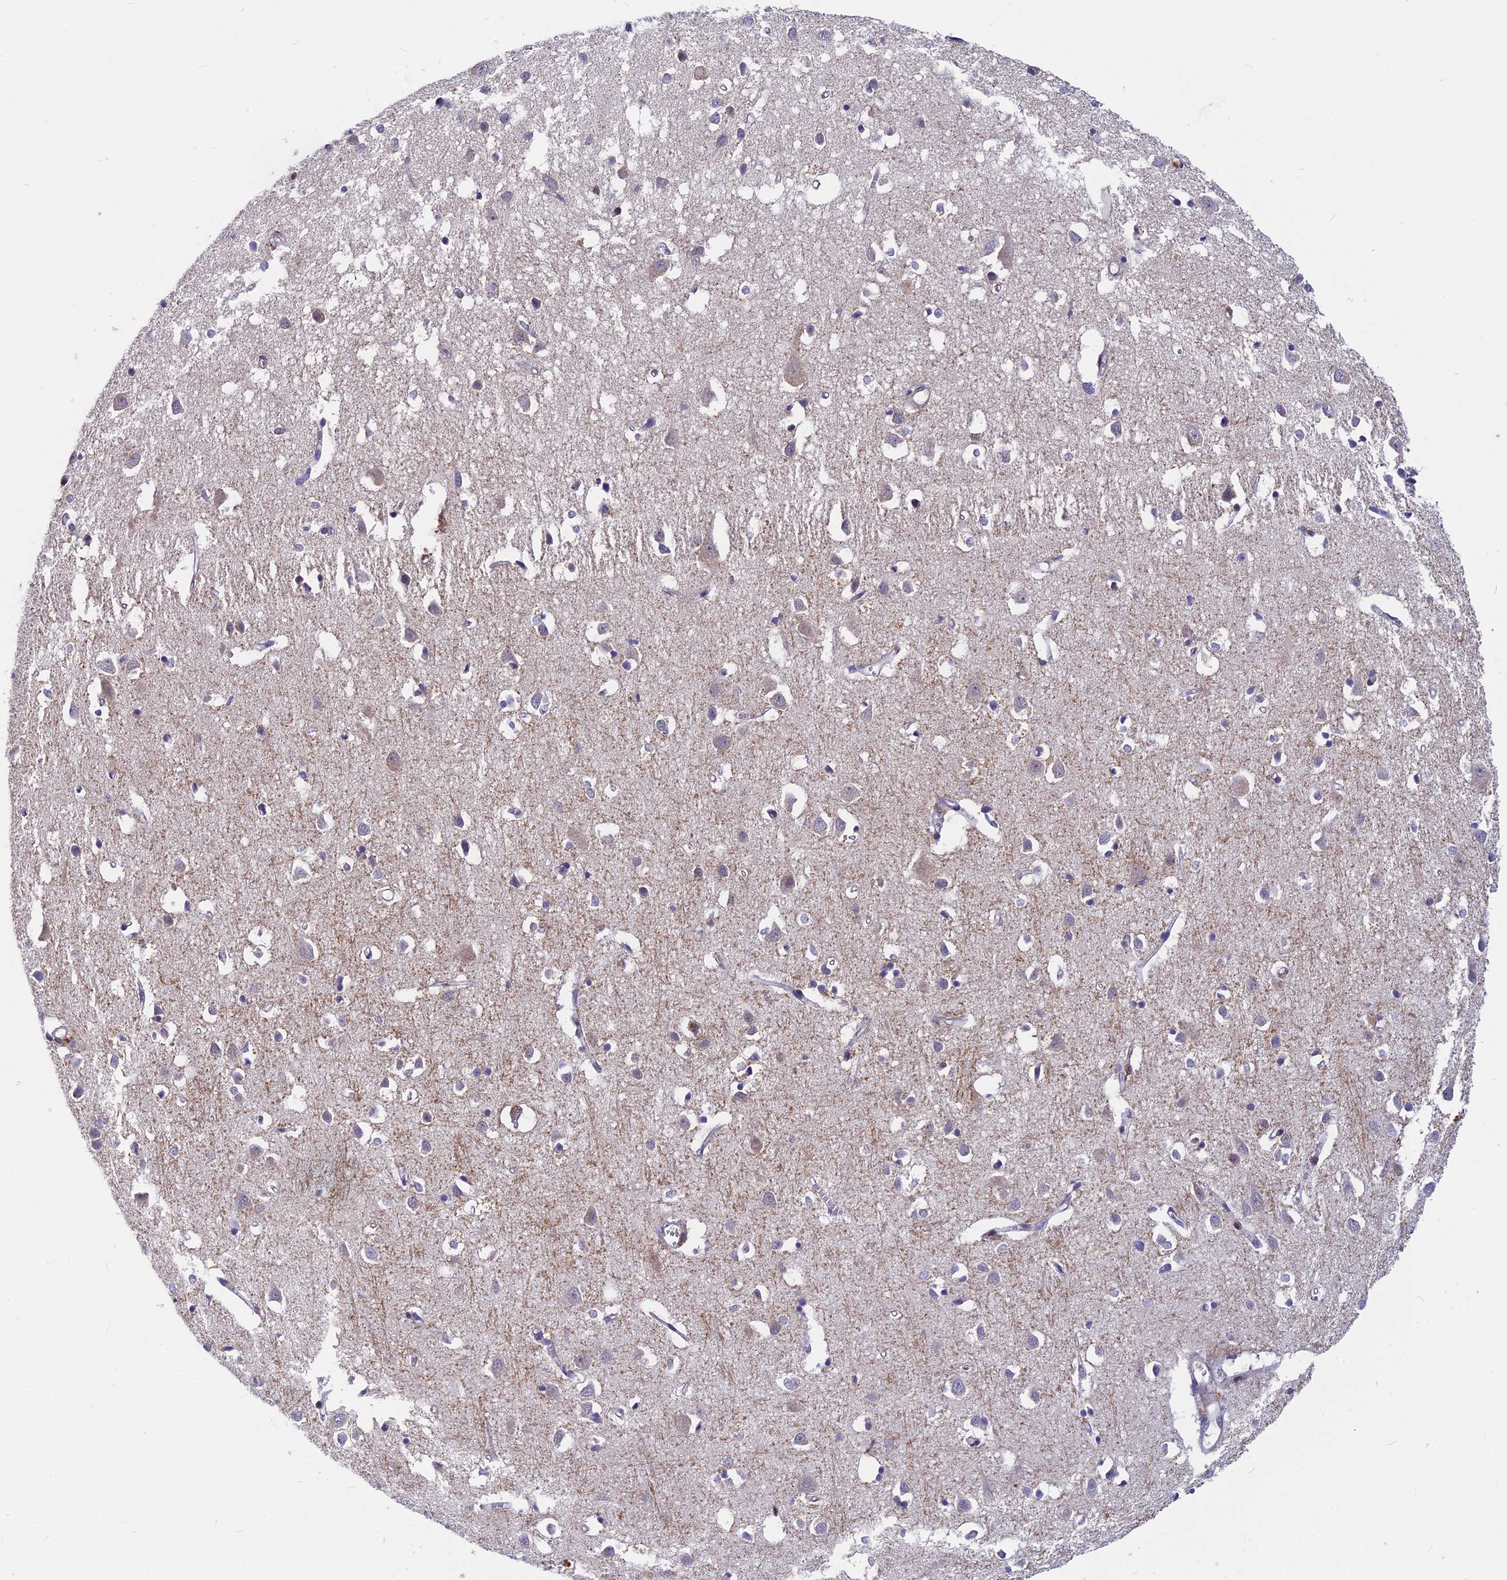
{"staining": {"intensity": "negative", "quantity": "none", "location": "none"}, "tissue": "cerebral cortex", "cell_type": "Endothelial cells", "image_type": "normal", "snomed": [{"axis": "morphology", "description": "Normal tissue, NOS"}, {"axis": "topography", "description": "Cerebral cortex"}], "caption": "IHC photomicrograph of unremarkable cerebral cortex: human cerebral cortex stained with DAB (3,3'-diaminobenzidine) exhibits no significant protein positivity in endothelial cells.", "gene": "ANKRD34B", "patient": {"sex": "female", "age": 64}}